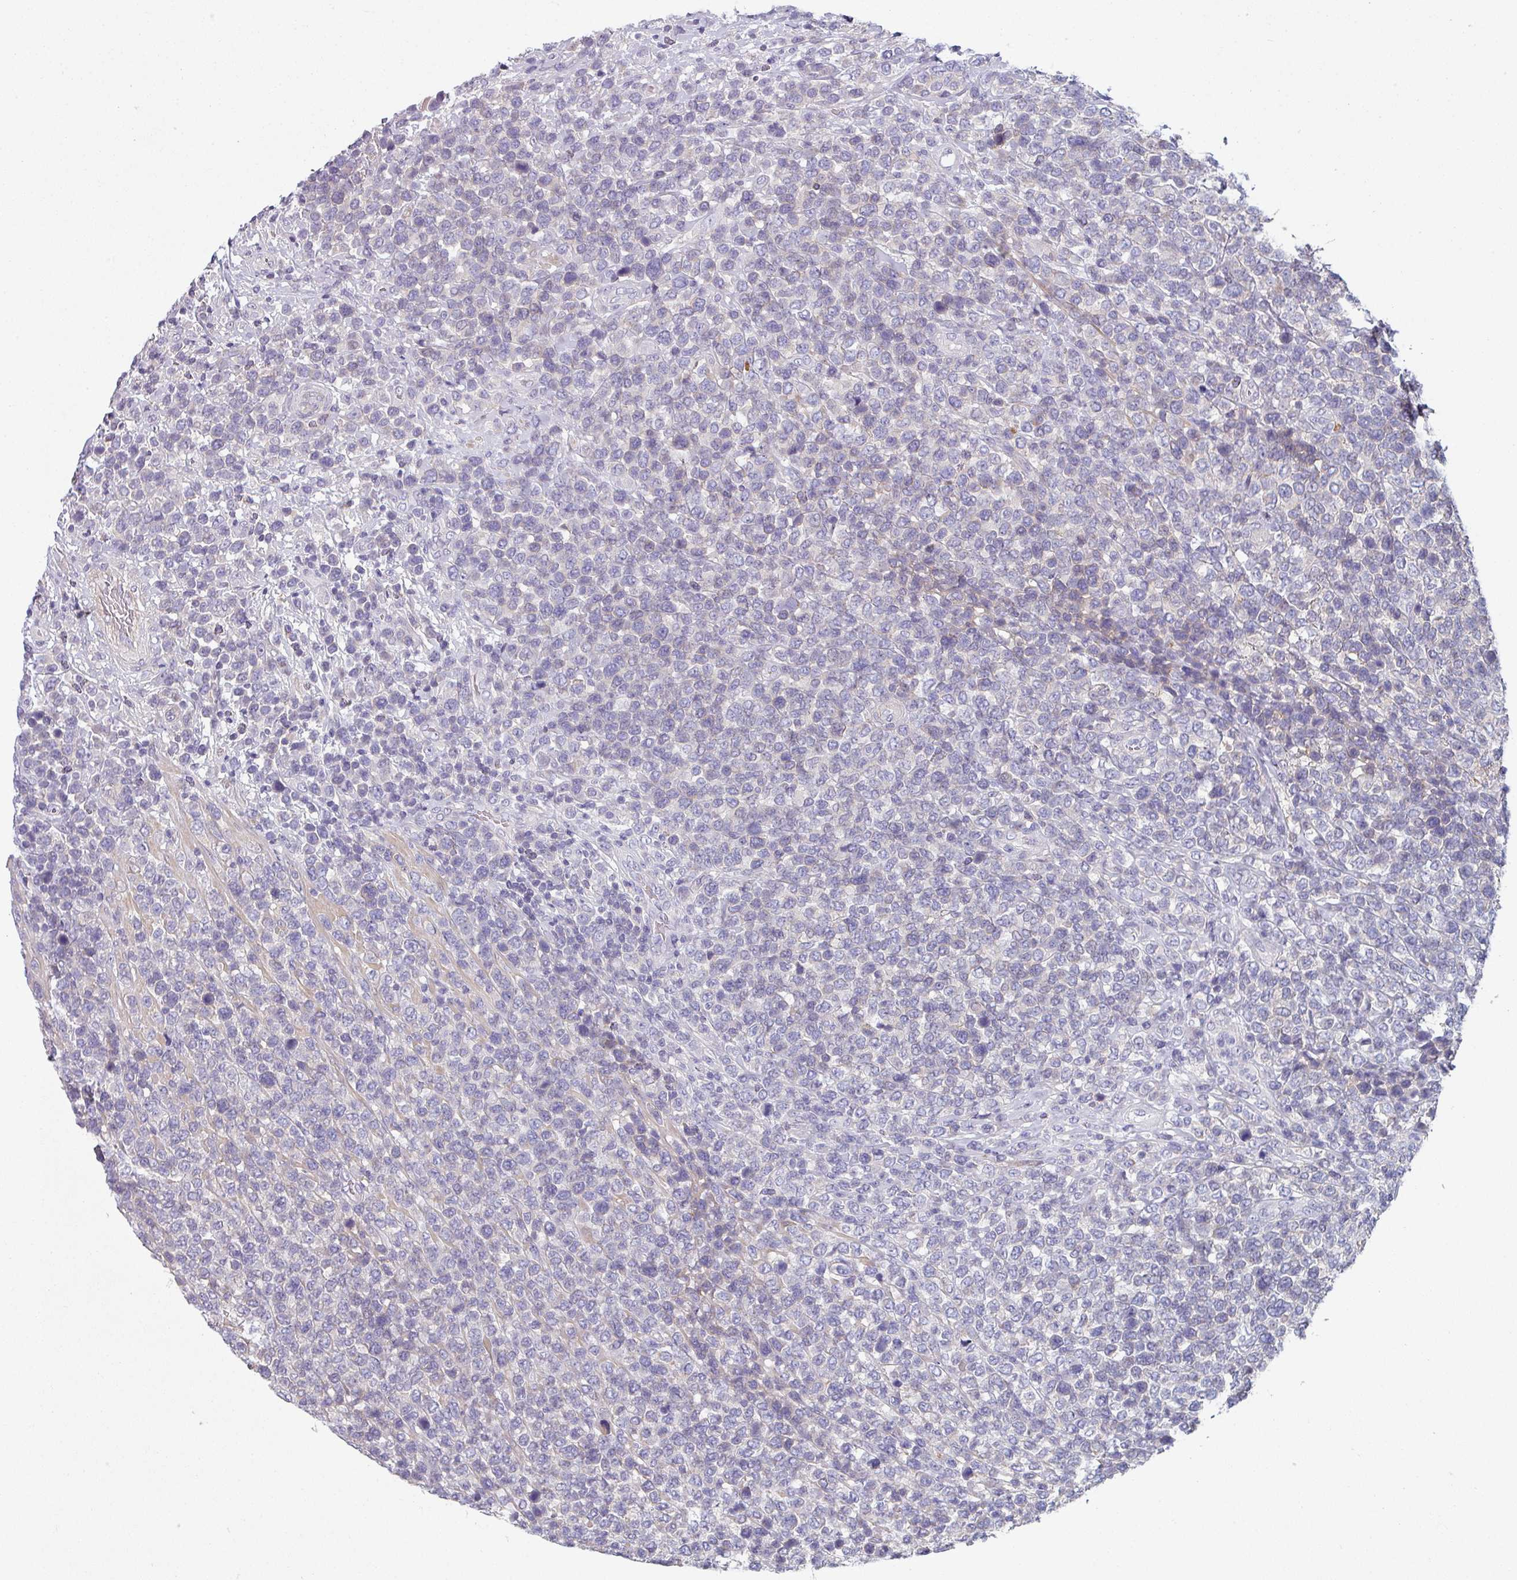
{"staining": {"intensity": "negative", "quantity": "none", "location": "none"}, "tissue": "lymphoma", "cell_type": "Tumor cells", "image_type": "cancer", "snomed": [{"axis": "morphology", "description": "Malignant lymphoma, non-Hodgkin's type, High grade"}, {"axis": "topography", "description": "Soft tissue"}], "caption": "The image shows no staining of tumor cells in lymphoma.", "gene": "TMEM132A", "patient": {"sex": "female", "age": 56}}